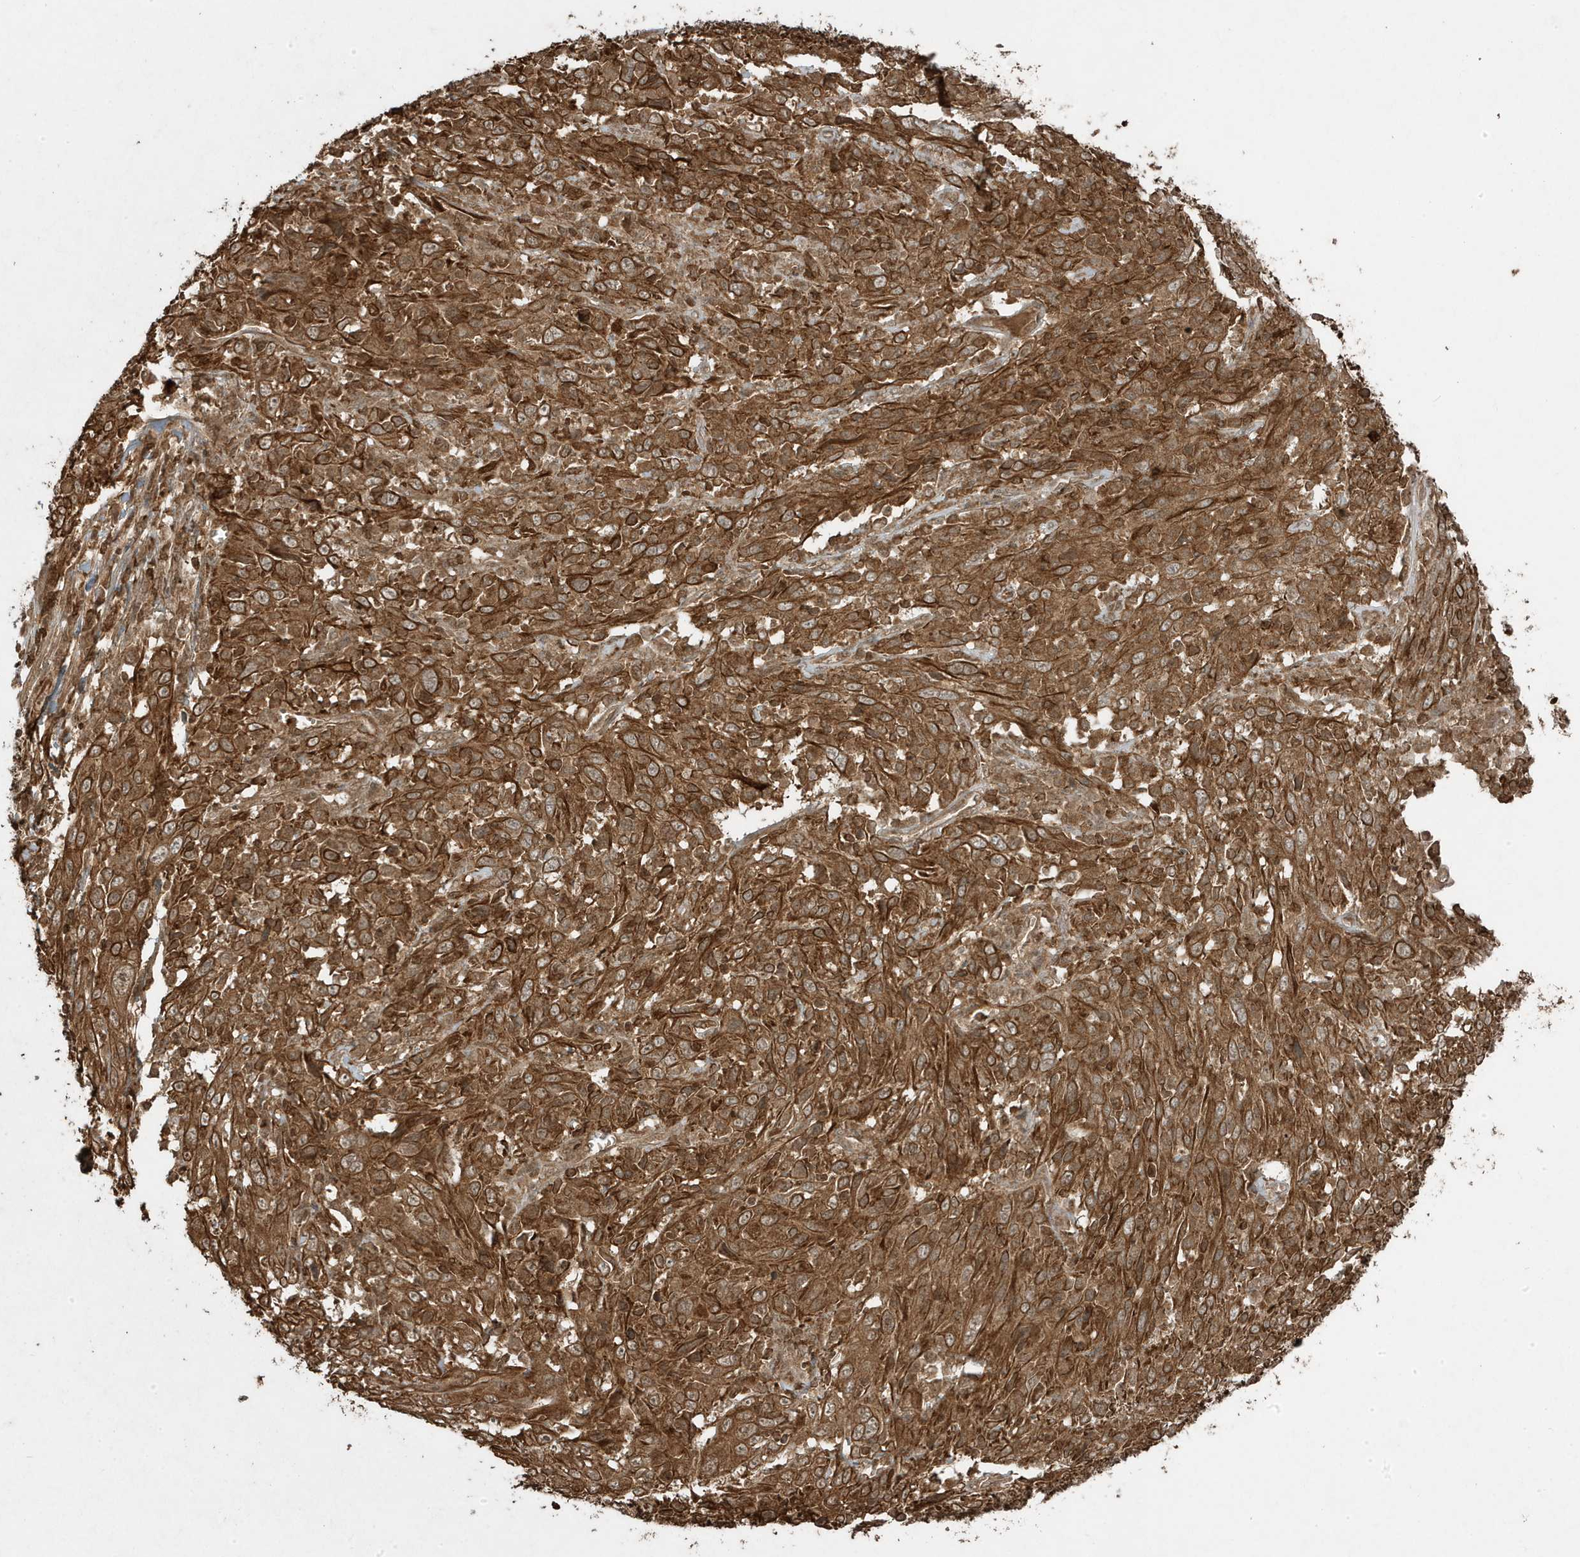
{"staining": {"intensity": "strong", "quantity": ">75%", "location": "cytoplasmic/membranous"}, "tissue": "cervical cancer", "cell_type": "Tumor cells", "image_type": "cancer", "snomed": [{"axis": "morphology", "description": "Squamous cell carcinoma, NOS"}, {"axis": "topography", "description": "Cervix"}], "caption": "Strong cytoplasmic/membranous staining is identified in approximately >75% of tumor cells in cervical squamous cell carcinoma.", "gene": "ASAP1", "patient": {"sex": "female", "age": 46}}